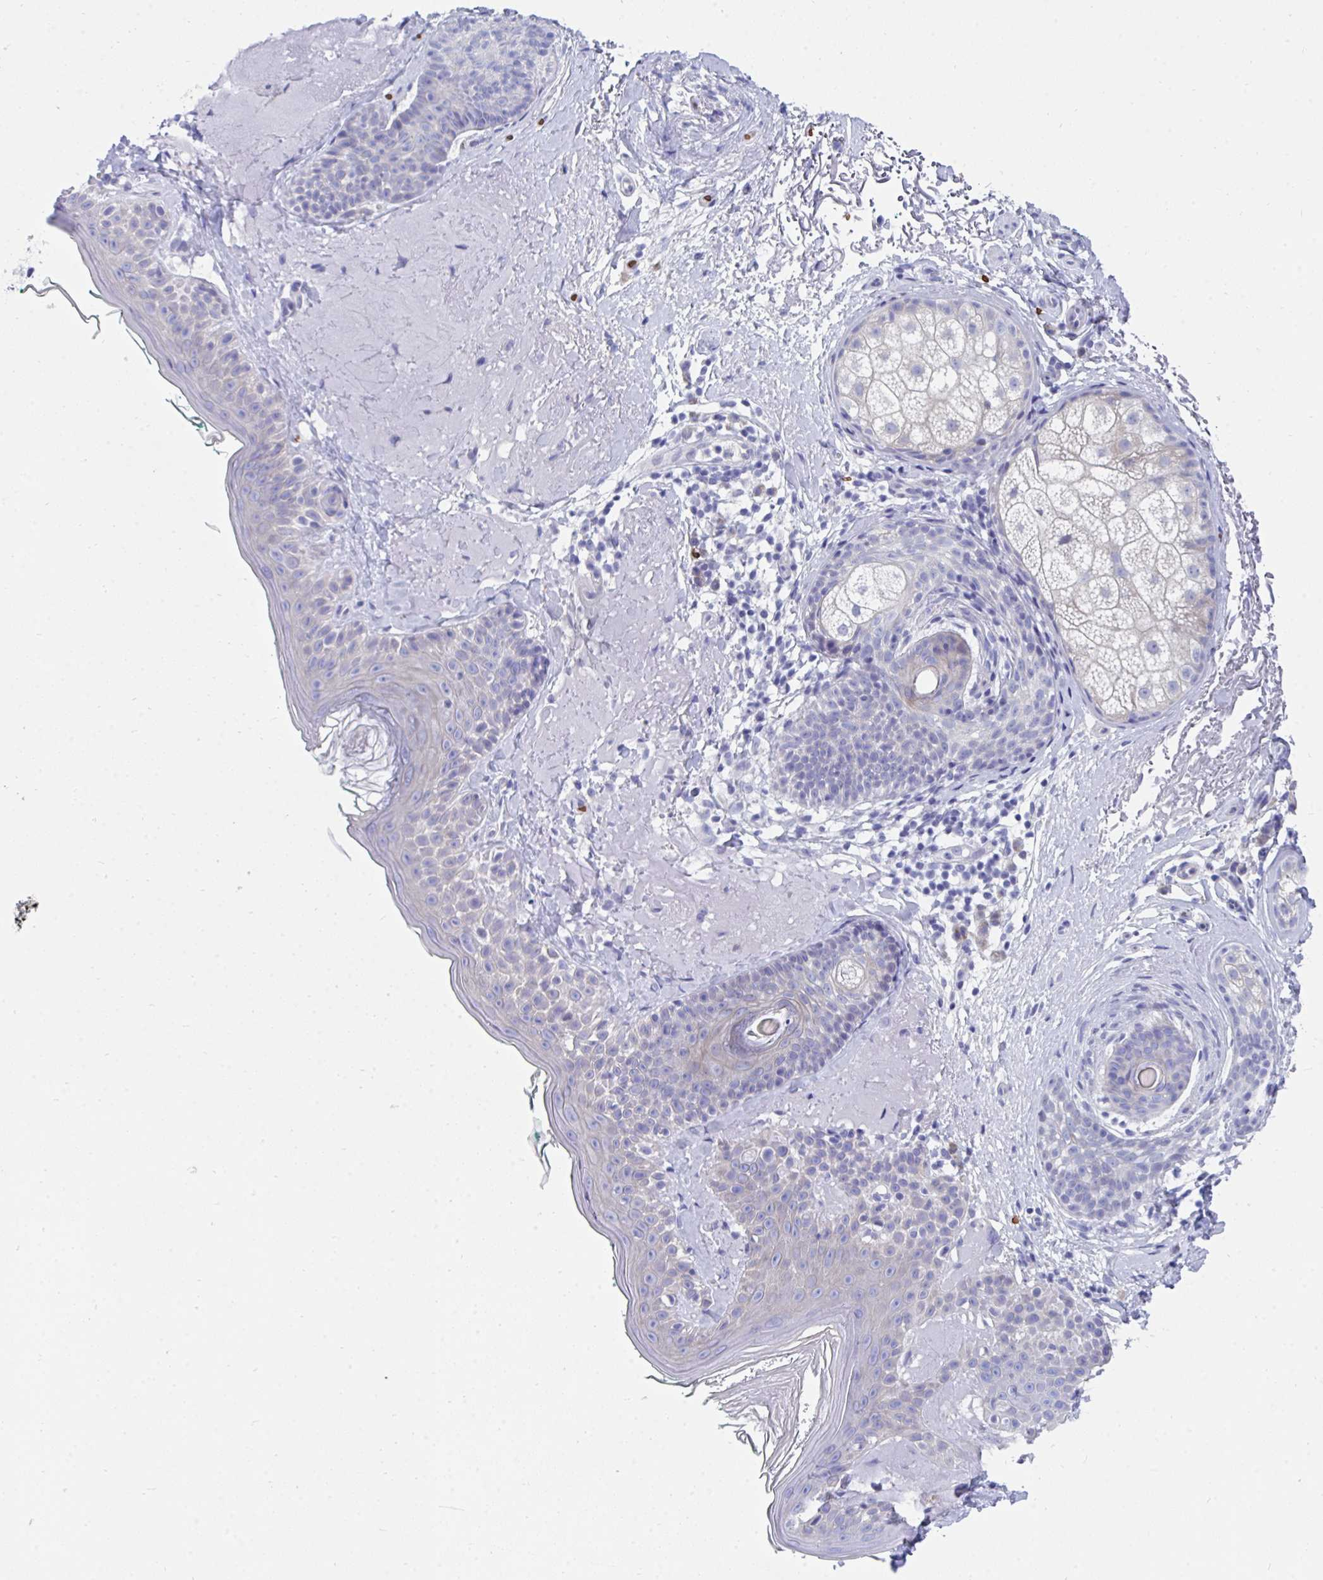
{"staining": {"intensity": "negative", "quantity": "none", "location": "none"}, "tissue": "skin", "cell_type": "Fibroblasts", "image_type": "normal", "snomed": [{"axis": "morphology", "description": "Normal tissue, NOS"}, {"axis": "topography", "description": "Skin"}], "caption": "Immunohistochemical staining of unremarkable human skin demonstrates no significant staining in fibroblasts. (Stains: DAB (3,3'-diaminobenzidine) immunohistochemistry (IHC) with hematoxylin counter stain, Microscopy: brightfield microscopy at high magnification).", "gene": "MROH2B", "patient": {"sex": "male", "age": 73}}